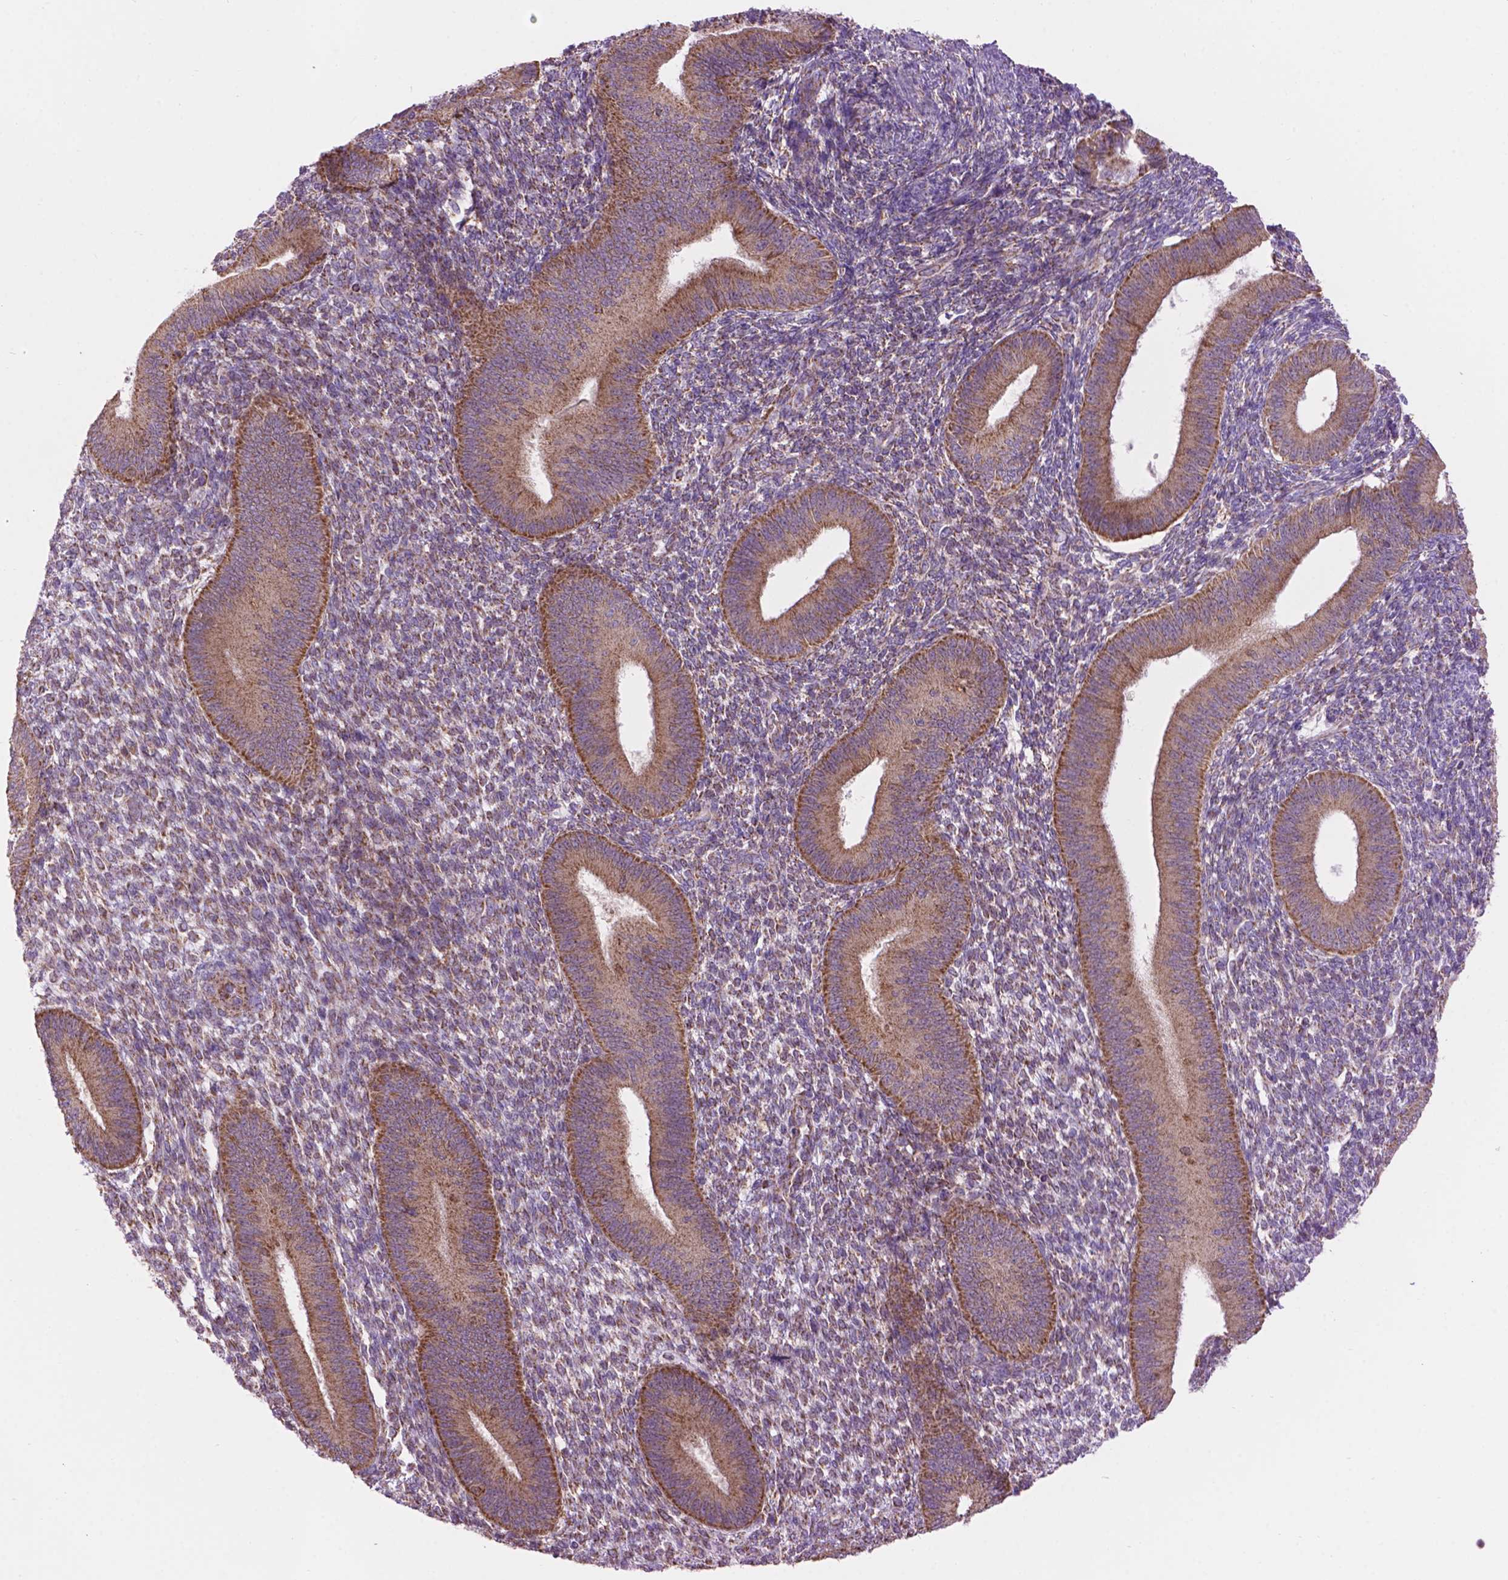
{"staining": {"intensity": "weak", "quantity": "25%-75%", "location": "cytoplasmic/membranous"}, "tissue": "endometrium", "cell_type": "Cells in endometrial stroma", "image_type": "normal", "snomed": [{"axis": "morphology", "description": "Normal tissue, NOS"}, {"axis": "topography", "description": "Endometrium"}], "caption": "IHC histopathology image of unremarkable endometrium stained for a protein (brown), which shows low levels of weak cytoplasmic/membranous positivity in approximately 25%-75% of cells in endometrial stroma.", "gene": "PYCR3", "patient": {"sex": "female", "age": 39}}